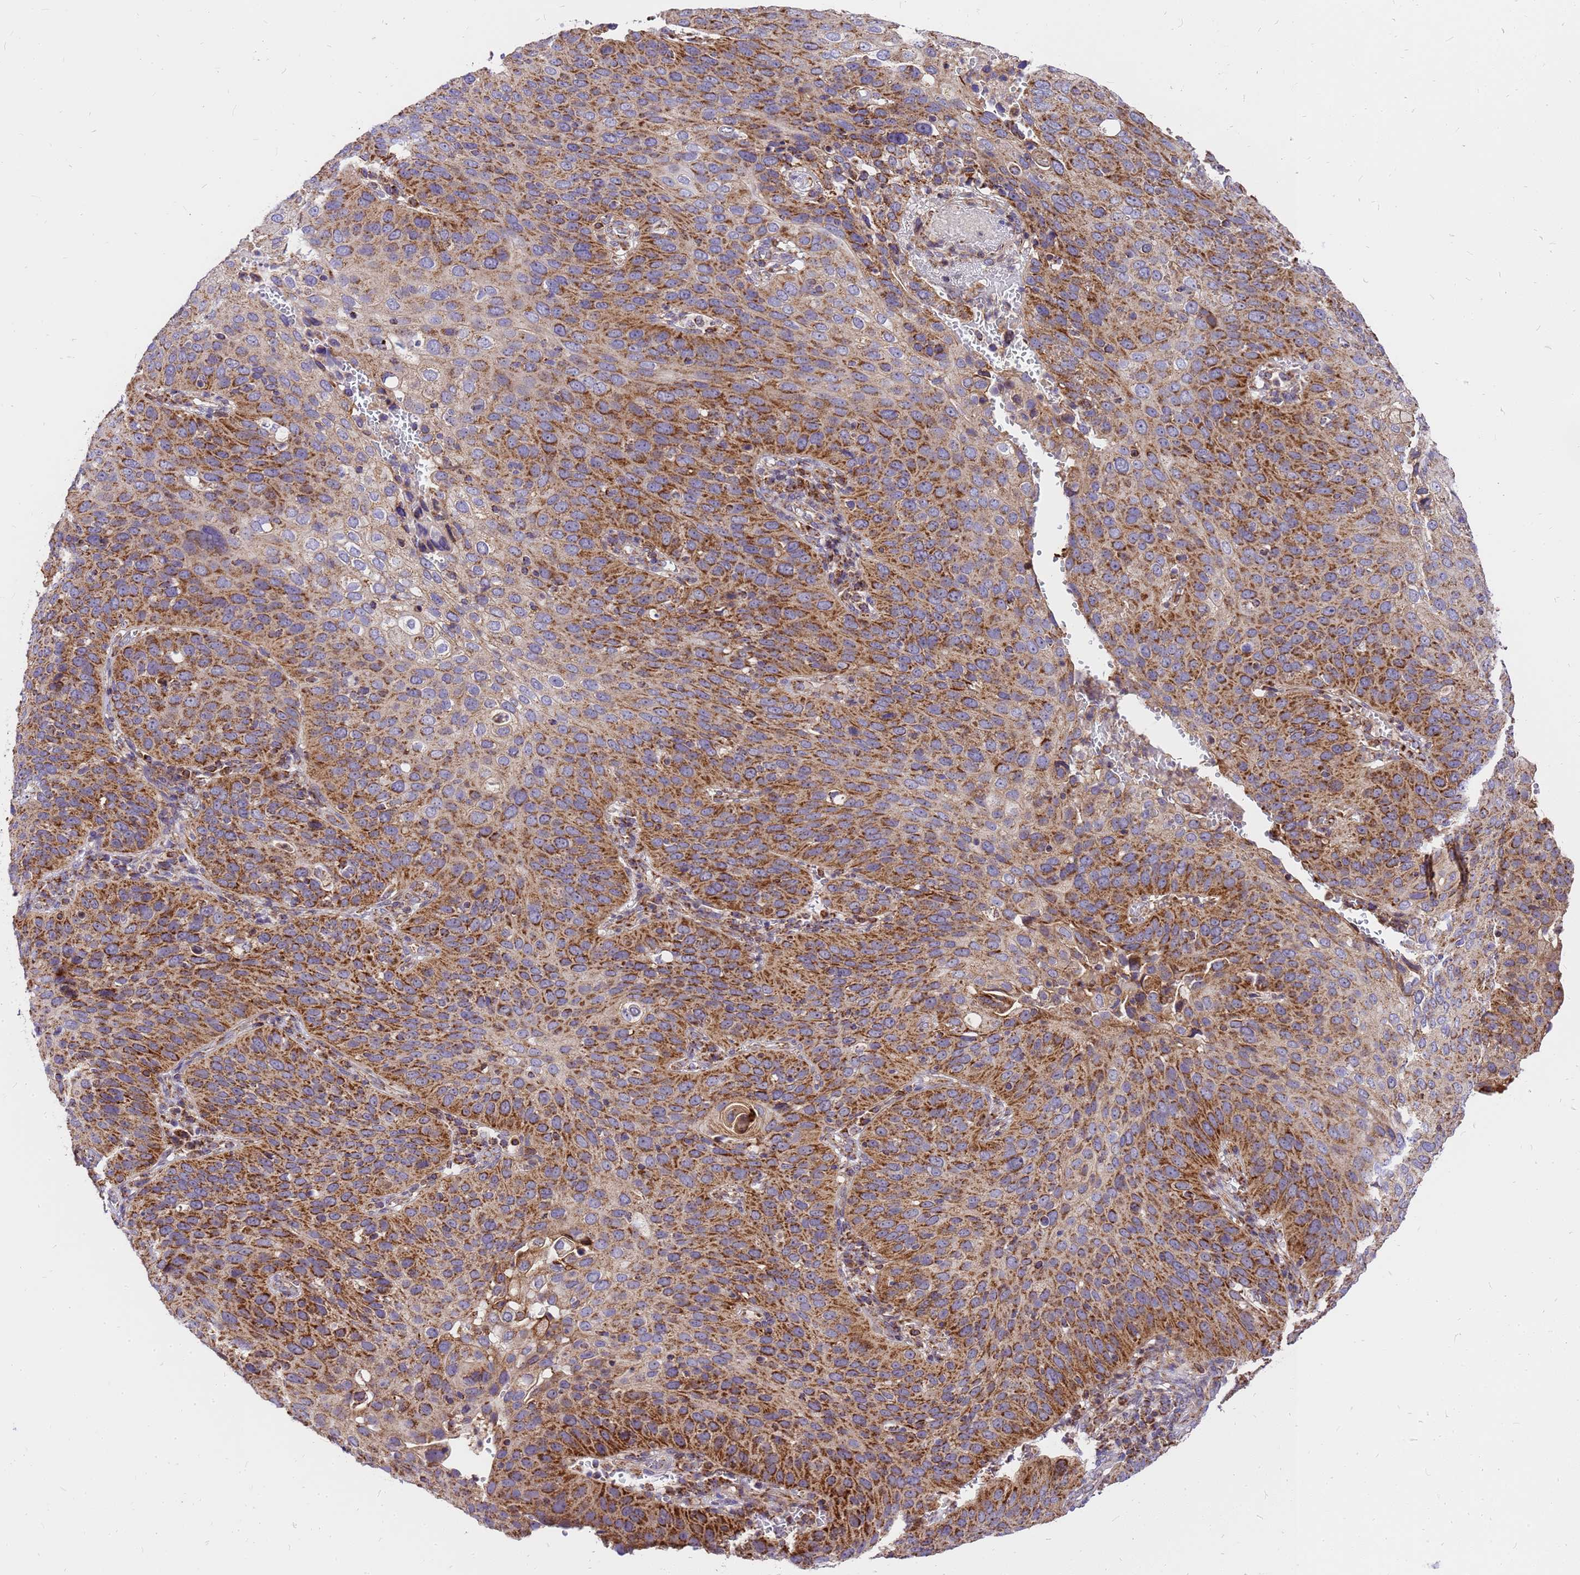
{"staining": {"intensity": "moderate", "quantity": ">75%", "location": "cytoplasmic/membranous"}, "tissue": "cervical cancer", "cell_type": "Tumor cells", "image_type": "cancer", "snomed": [{"axis": "morphology", "description": "Squamous cell carcinoma, NOS"}, {"axis": "topography", "description": "Cervix"}], "caption": "Tumor cells reveal medium levels of moderate cytoplasmic/membranous positivity in approximately >75% of cells in human cervical cancer.", "gene": "MRPS26", "patient": {"sex": "female", "age": 36}}